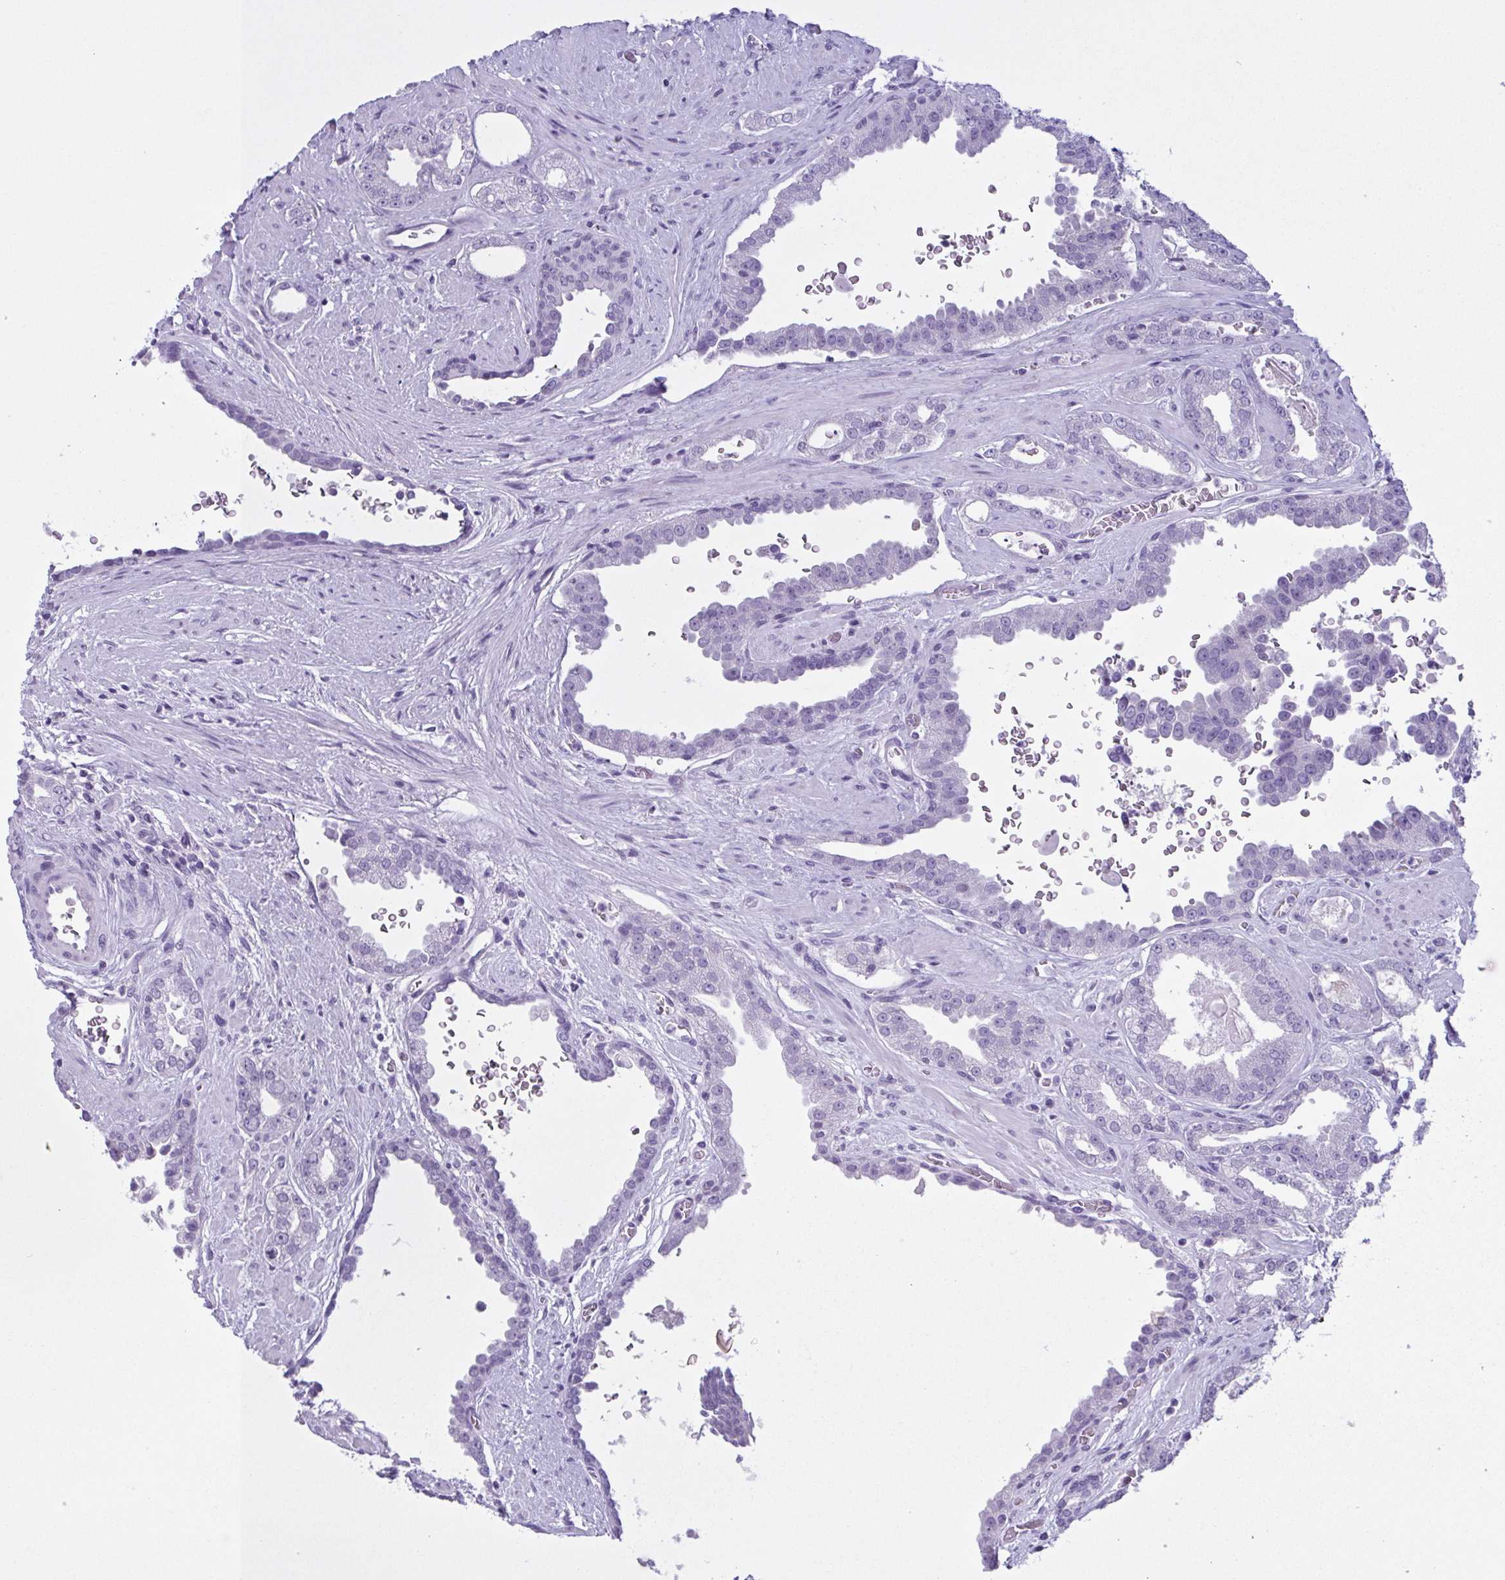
{"staining": {"intensity": "negative", "quantity": "none", "location": "none"}, "tissue": "prostate cancer", "cell_type": "Tumor cells", "image_type": "cancer", "snomed": [{"axis": "morphology", "description": "Adenocarcinoma, Low grade"}, {"axis": "topography", "description": "Prostate"}], "caption": "This is a image of immunohistochemistry (IHC) staining of prostate cancer, which shows no positivity in tumor cells. Nuclei are stained in blue.", "gene": "INAFM1", "patient": {"sex": "male", "age": 67}}